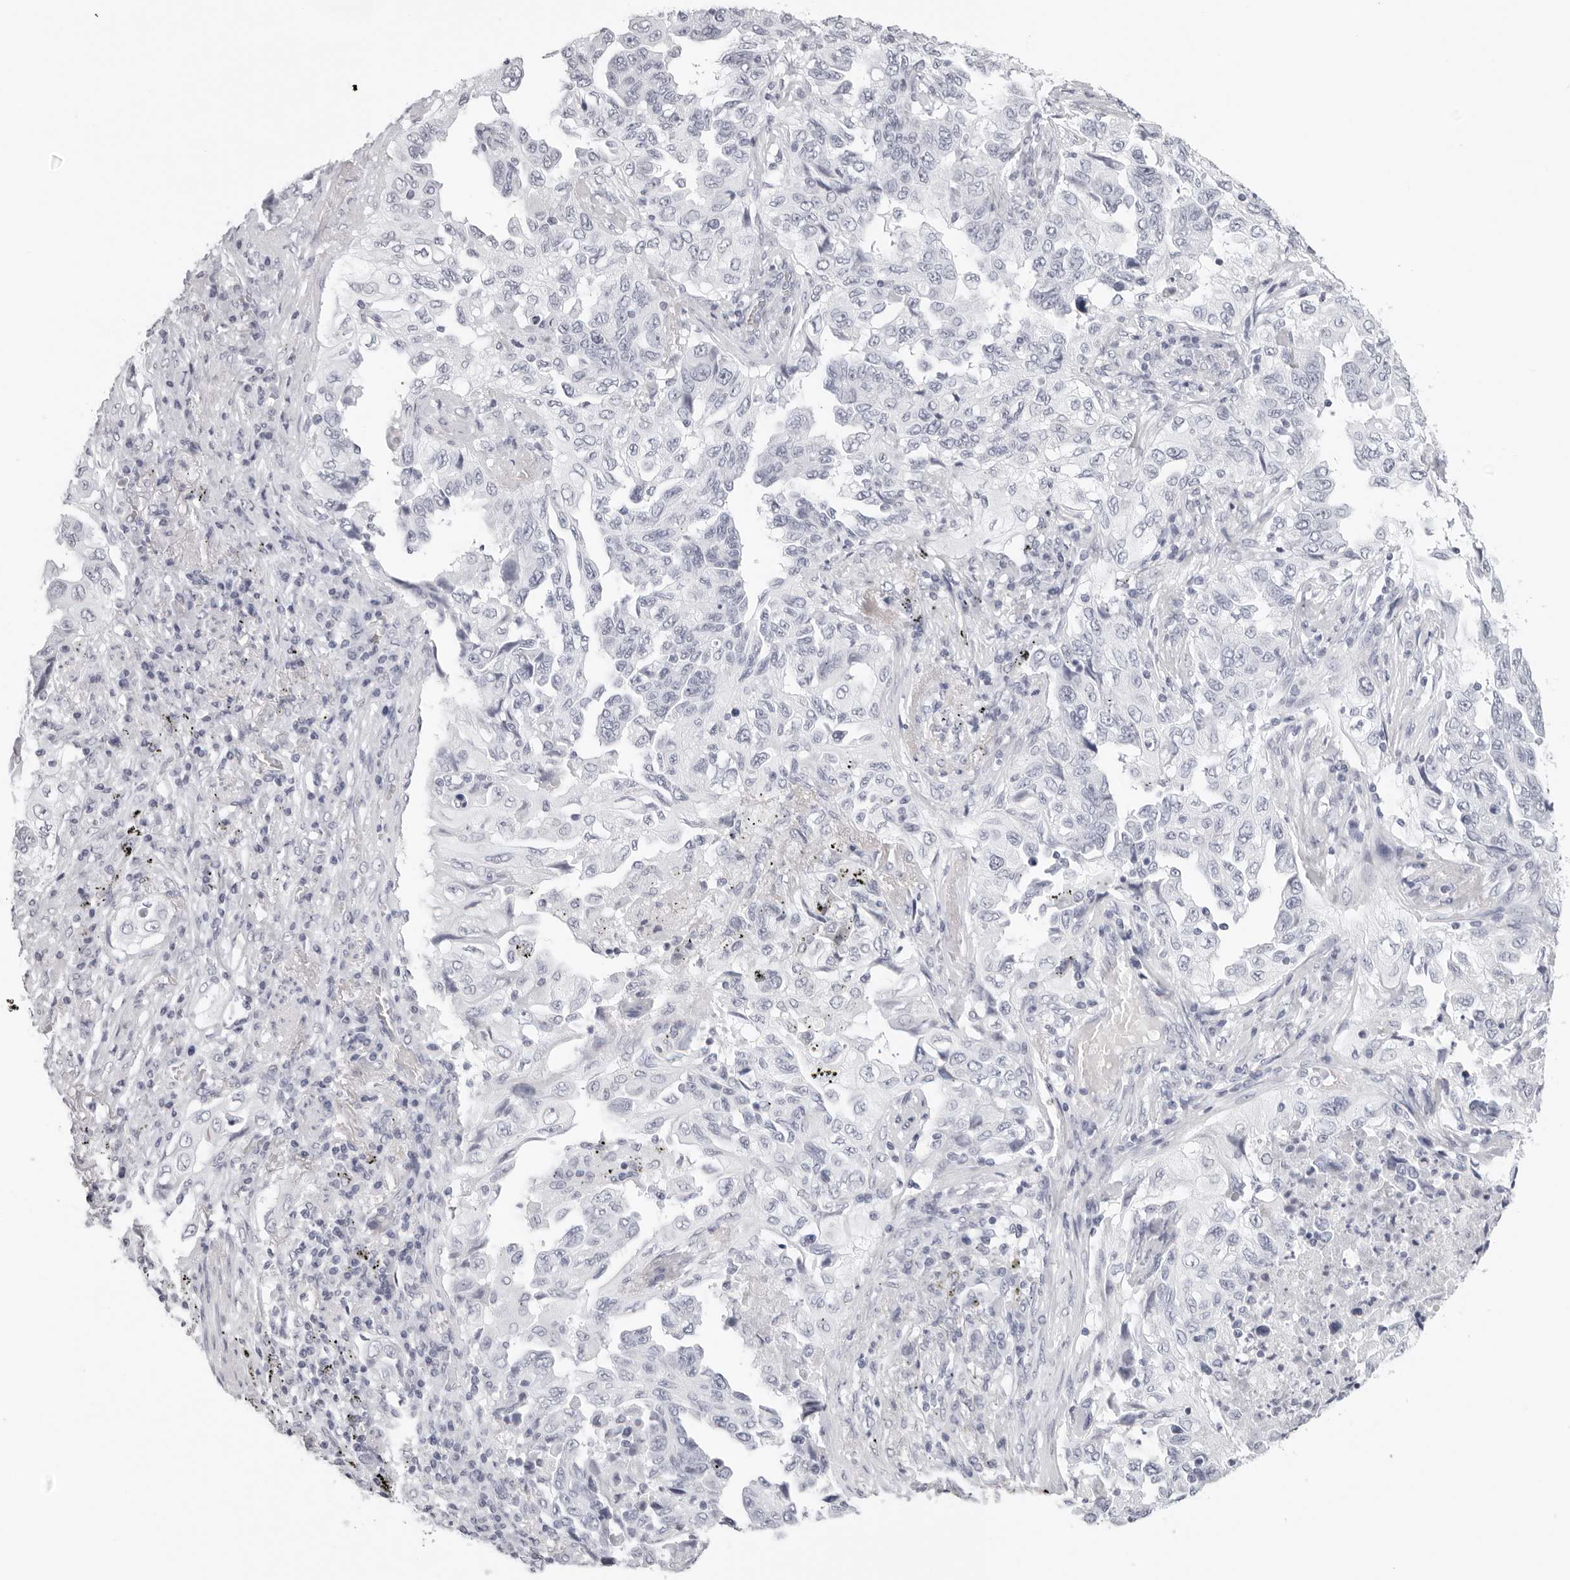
{"staining": {"intensity": "negative", "quantity": "none", "location": "none"}, "tissue": "lung cancer", "cell_type": "Tumor cells", "image_type": "cancer", "snomed": [{"axis": "morphology", "description": "Adenocarcinoma, NOS"}, {"axis": "topography", "description": "Lung"}], "caption": "Immunohistochemistry (IHC) photomicrograph of neoplastic tissue: human lung cancer (adenocarcinoma) stained with DAB (3,3'-diaminobenzidine) displays no significant protein staining in tumor cells.", "gene": "AGMAT", "patient": {"sex": "female", "age": 51}}